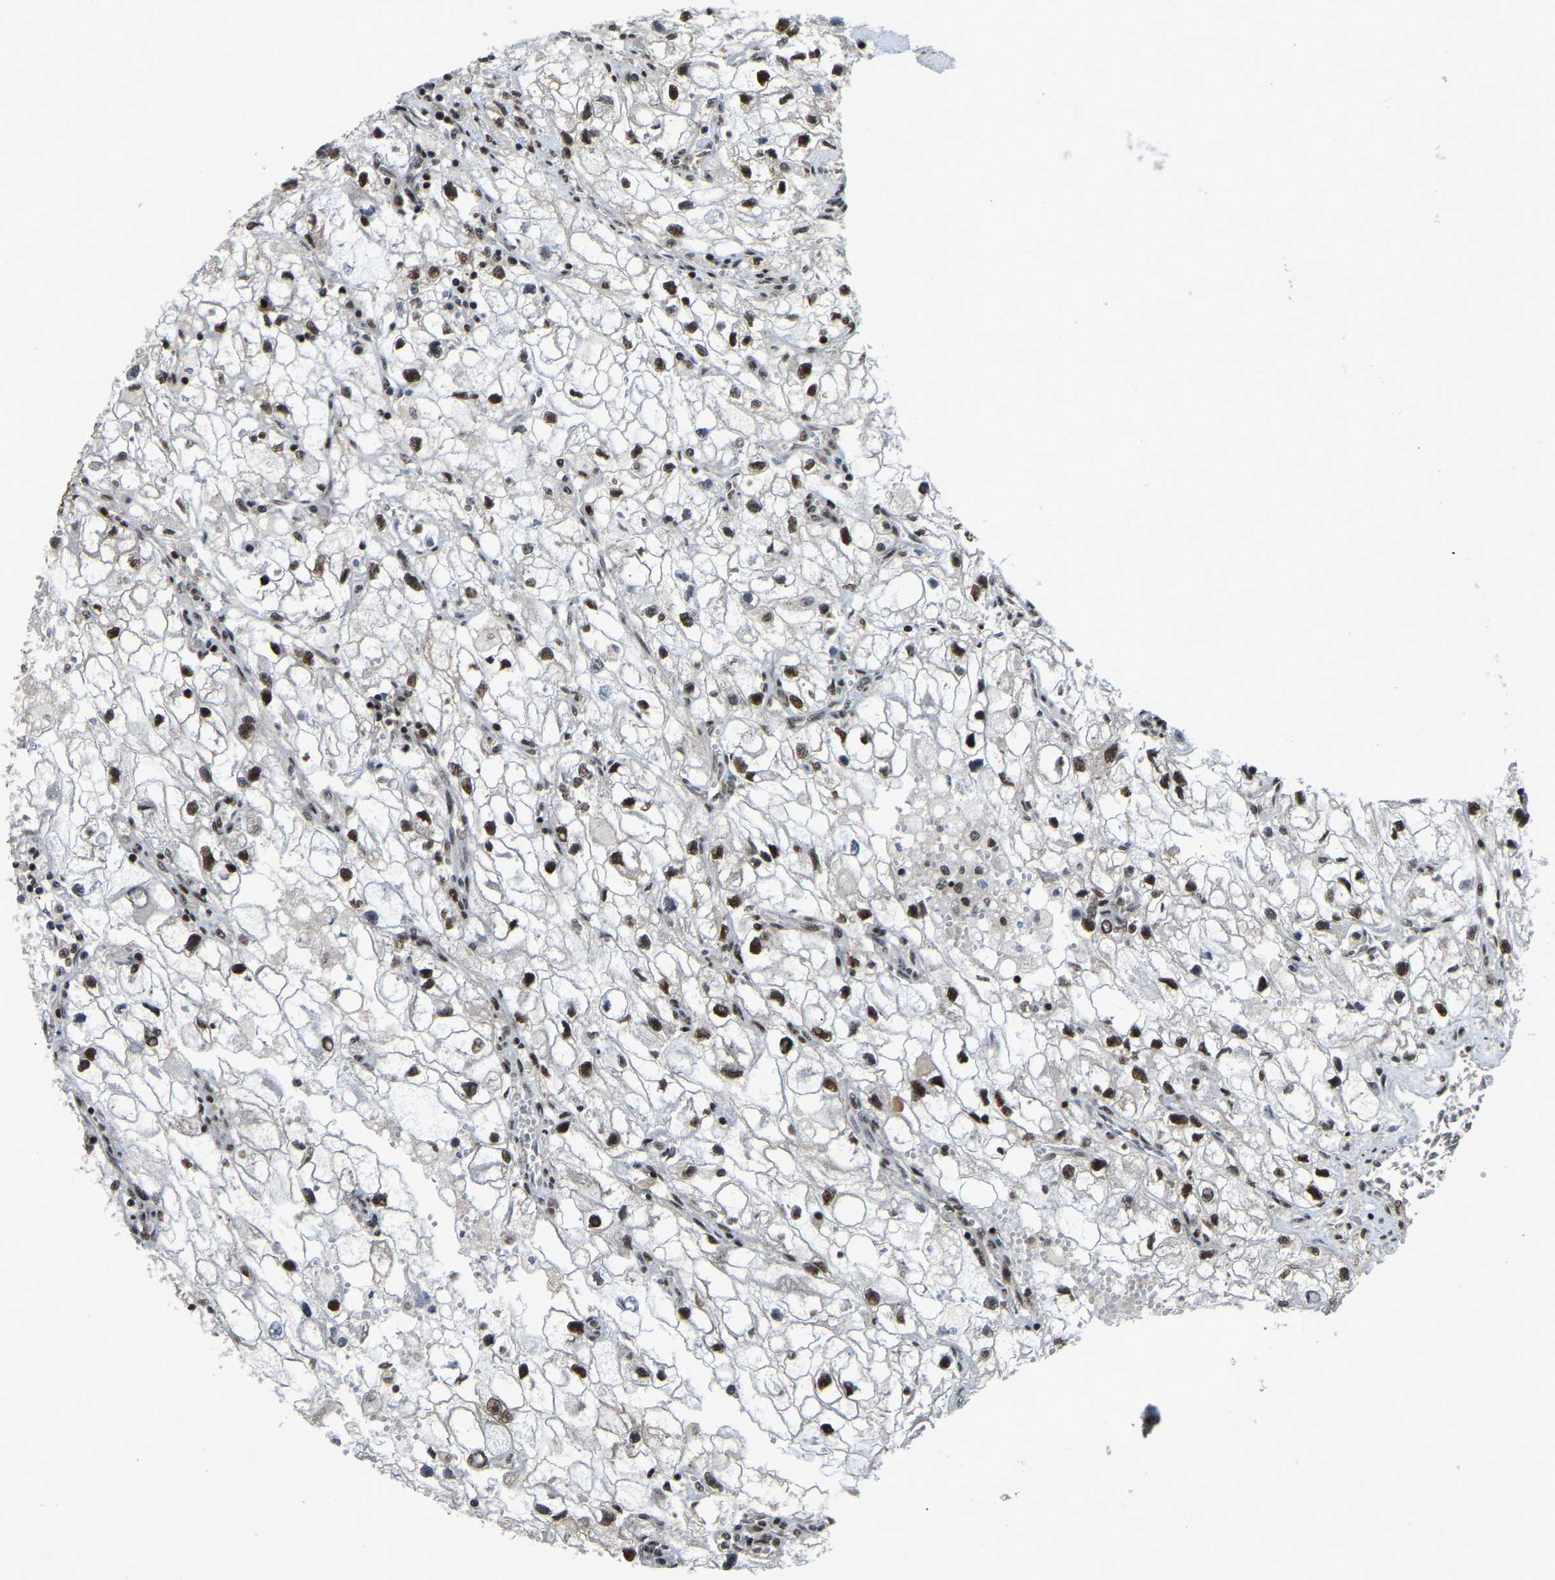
{"staining": {"intensity": "moderate", "quantity": ">75%", "location": "nuclear"}, "tissue": "renal cancer", "cell_type": "Tumor cells", "image_type": "cancer", "snomed": [{"axis": "morphology", "description": "Adenocarcinoma, NOS"}, {"axis": "topography", "description": "Kidney"}], "caption": "Protein analysis of renal adenocarcinoma tissue exhibits moderate nuclear expression in about >75% of tumor cells.", "gene": "TBL1XR1", "patient": {"sex": "female", "age": 70}}